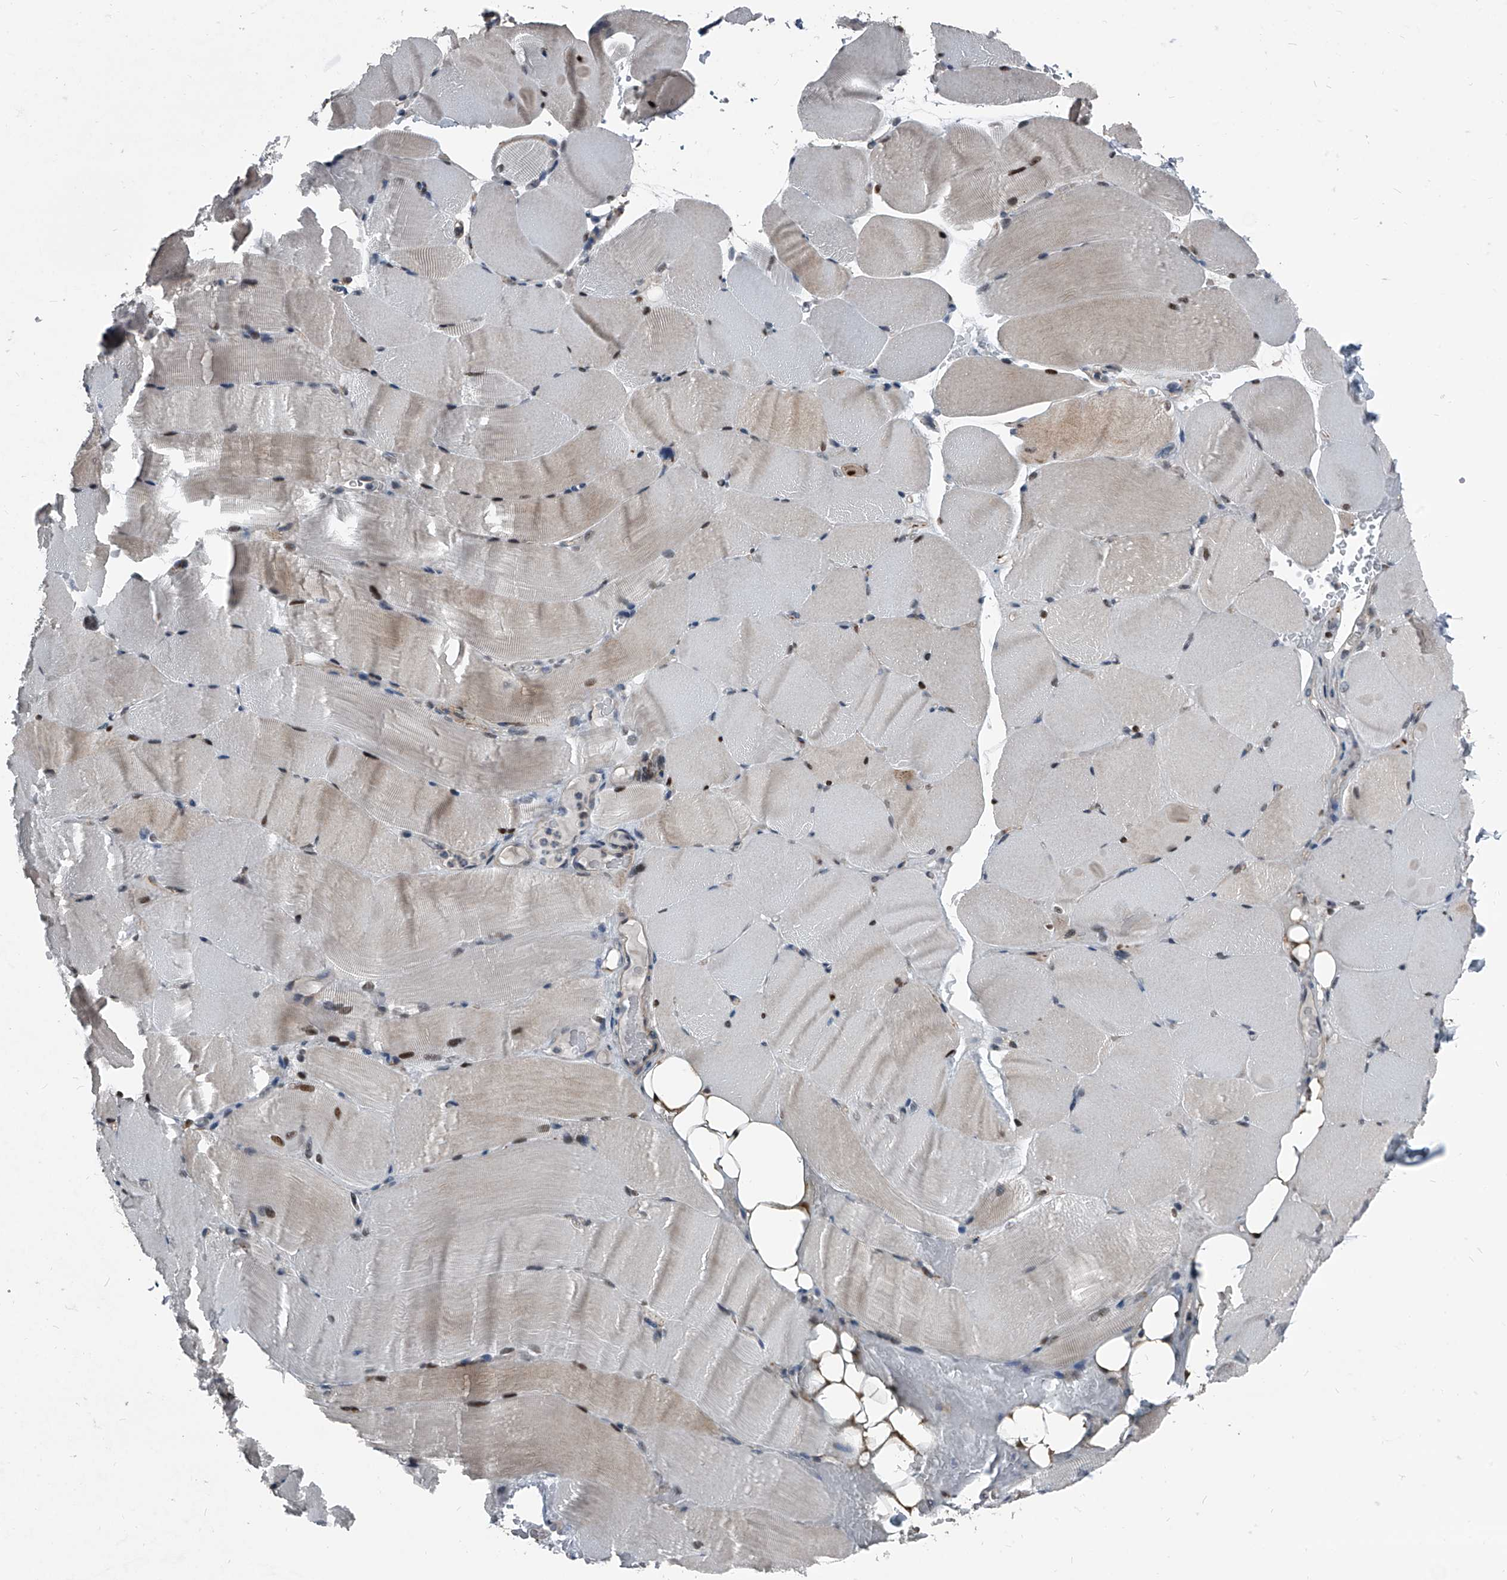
{"staining": {"intensity": "moderate", "quantity": "<25%", "location": "nuclear"}, "tissue": "skeletal muscle", "cell_type": "Myocytes", "image_type": "normal", "snomed": [{"axis": "morphology", "description": "Normal tissue, NOS"}, {"axis": "topography", "description": "Skeletal muscle"}, {"axis": "topography", "description": "Parathyroid gland"}], "caption": "There is low levels of moderate nuclear positivity in myocytes of benign skeletal muscle, as demonstrated by immunohistochemical staining (brown color).", "gene": "MEN1", "patient": {"sex": "female", "age": 37}}